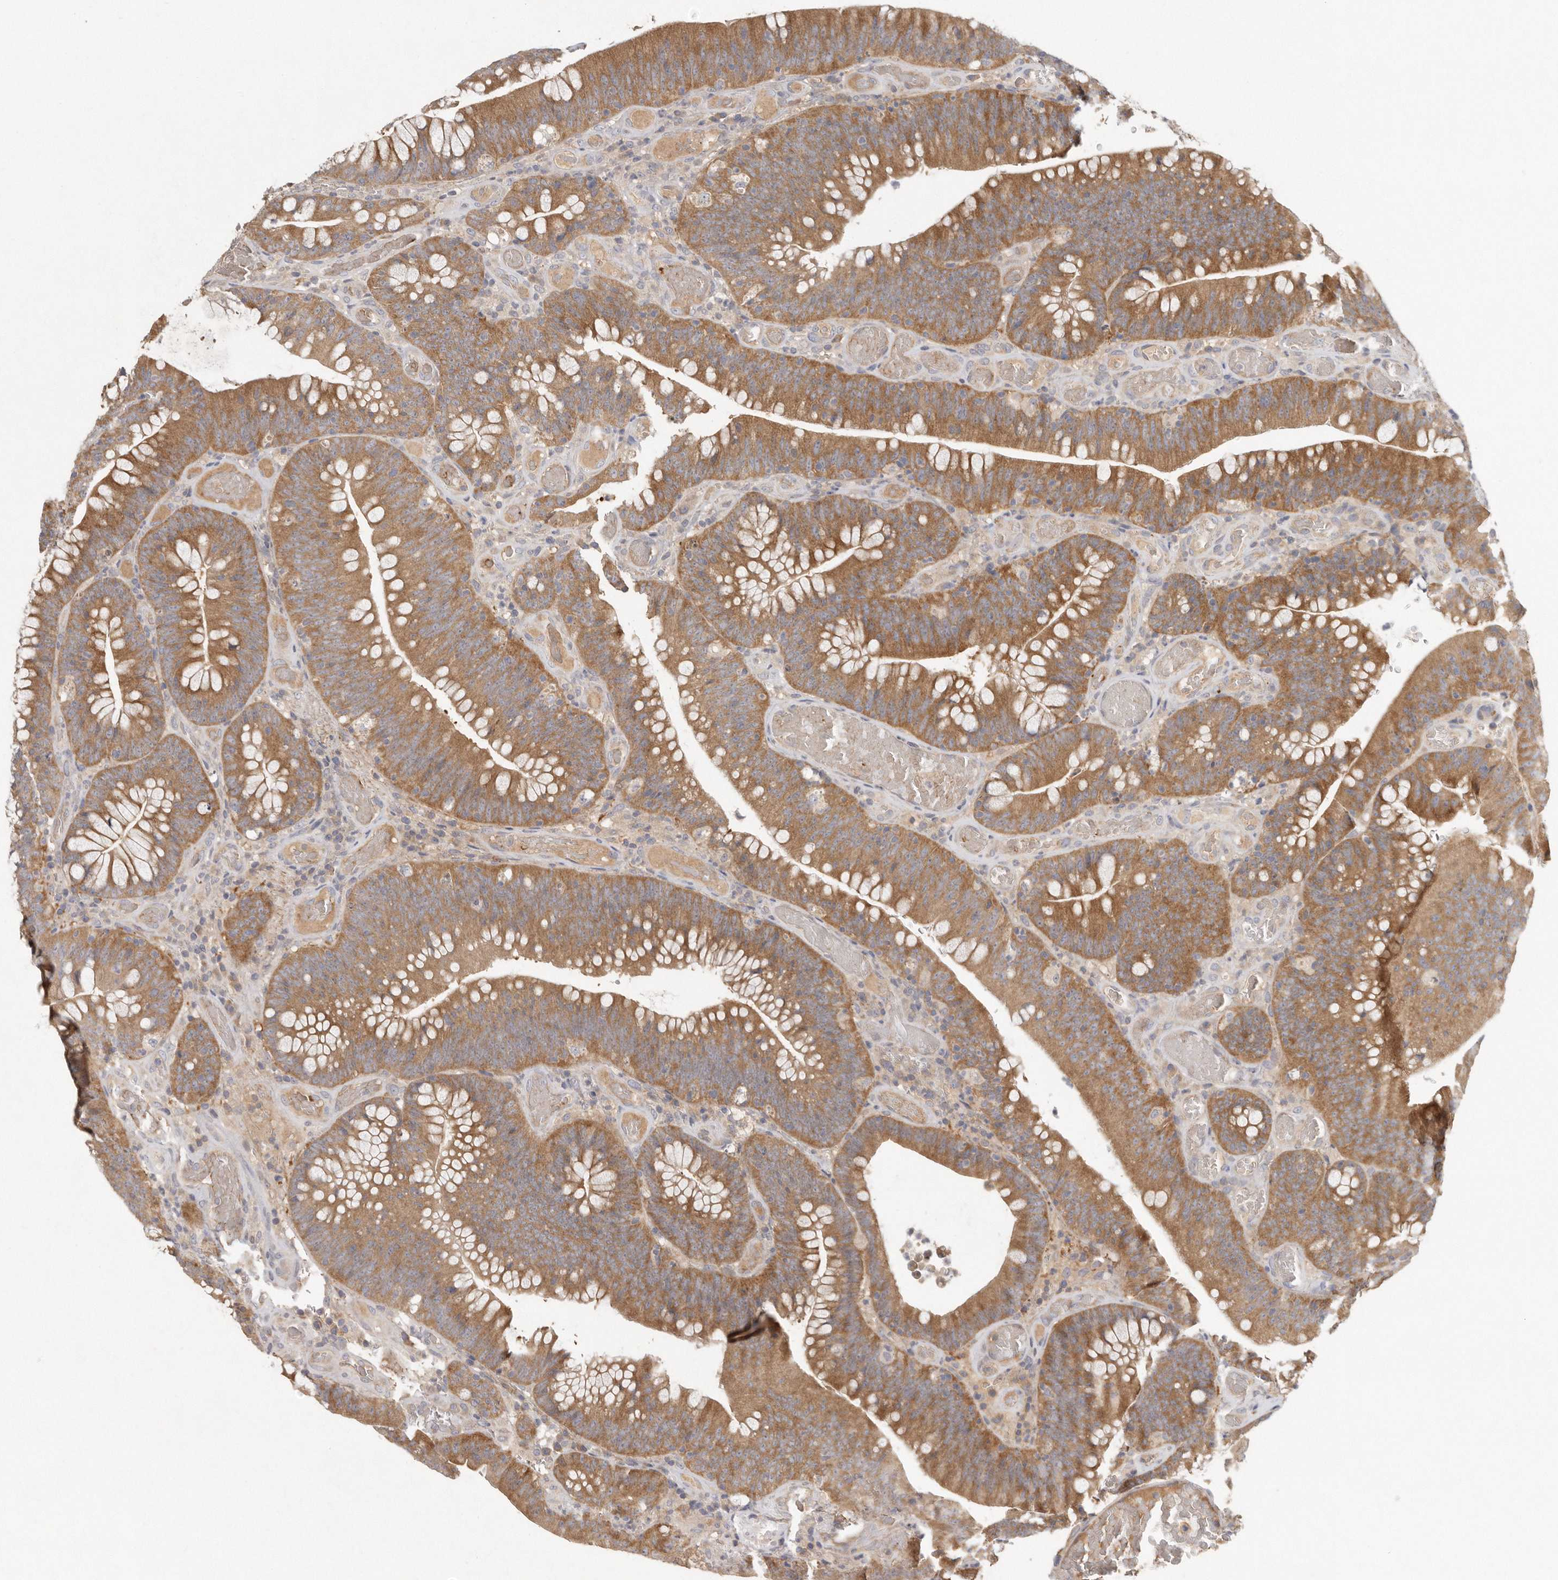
{"staining": {"intensity": "moderate", "quantity": ">75%", "location": "cytoplasmic/membranous"}, "tissue": "colorectal cancer", "cell_type": "Tumor cells", "image_type": "cancer", "snomed": [{"axis": "morphology", "description": "Normal tissue, NOS"}, {"axis": "topography", "description": "Colon"}], "caption": "Immunohistochemistry (IHC) image of human colorectal cancer stained for a protein (brown), which reveals medium levels of moderate cytoplasmic/membranous staining in about >75% of tumor cells.", "gene": "CFAP298", "patient": {"sex": "female", "age": 82}}